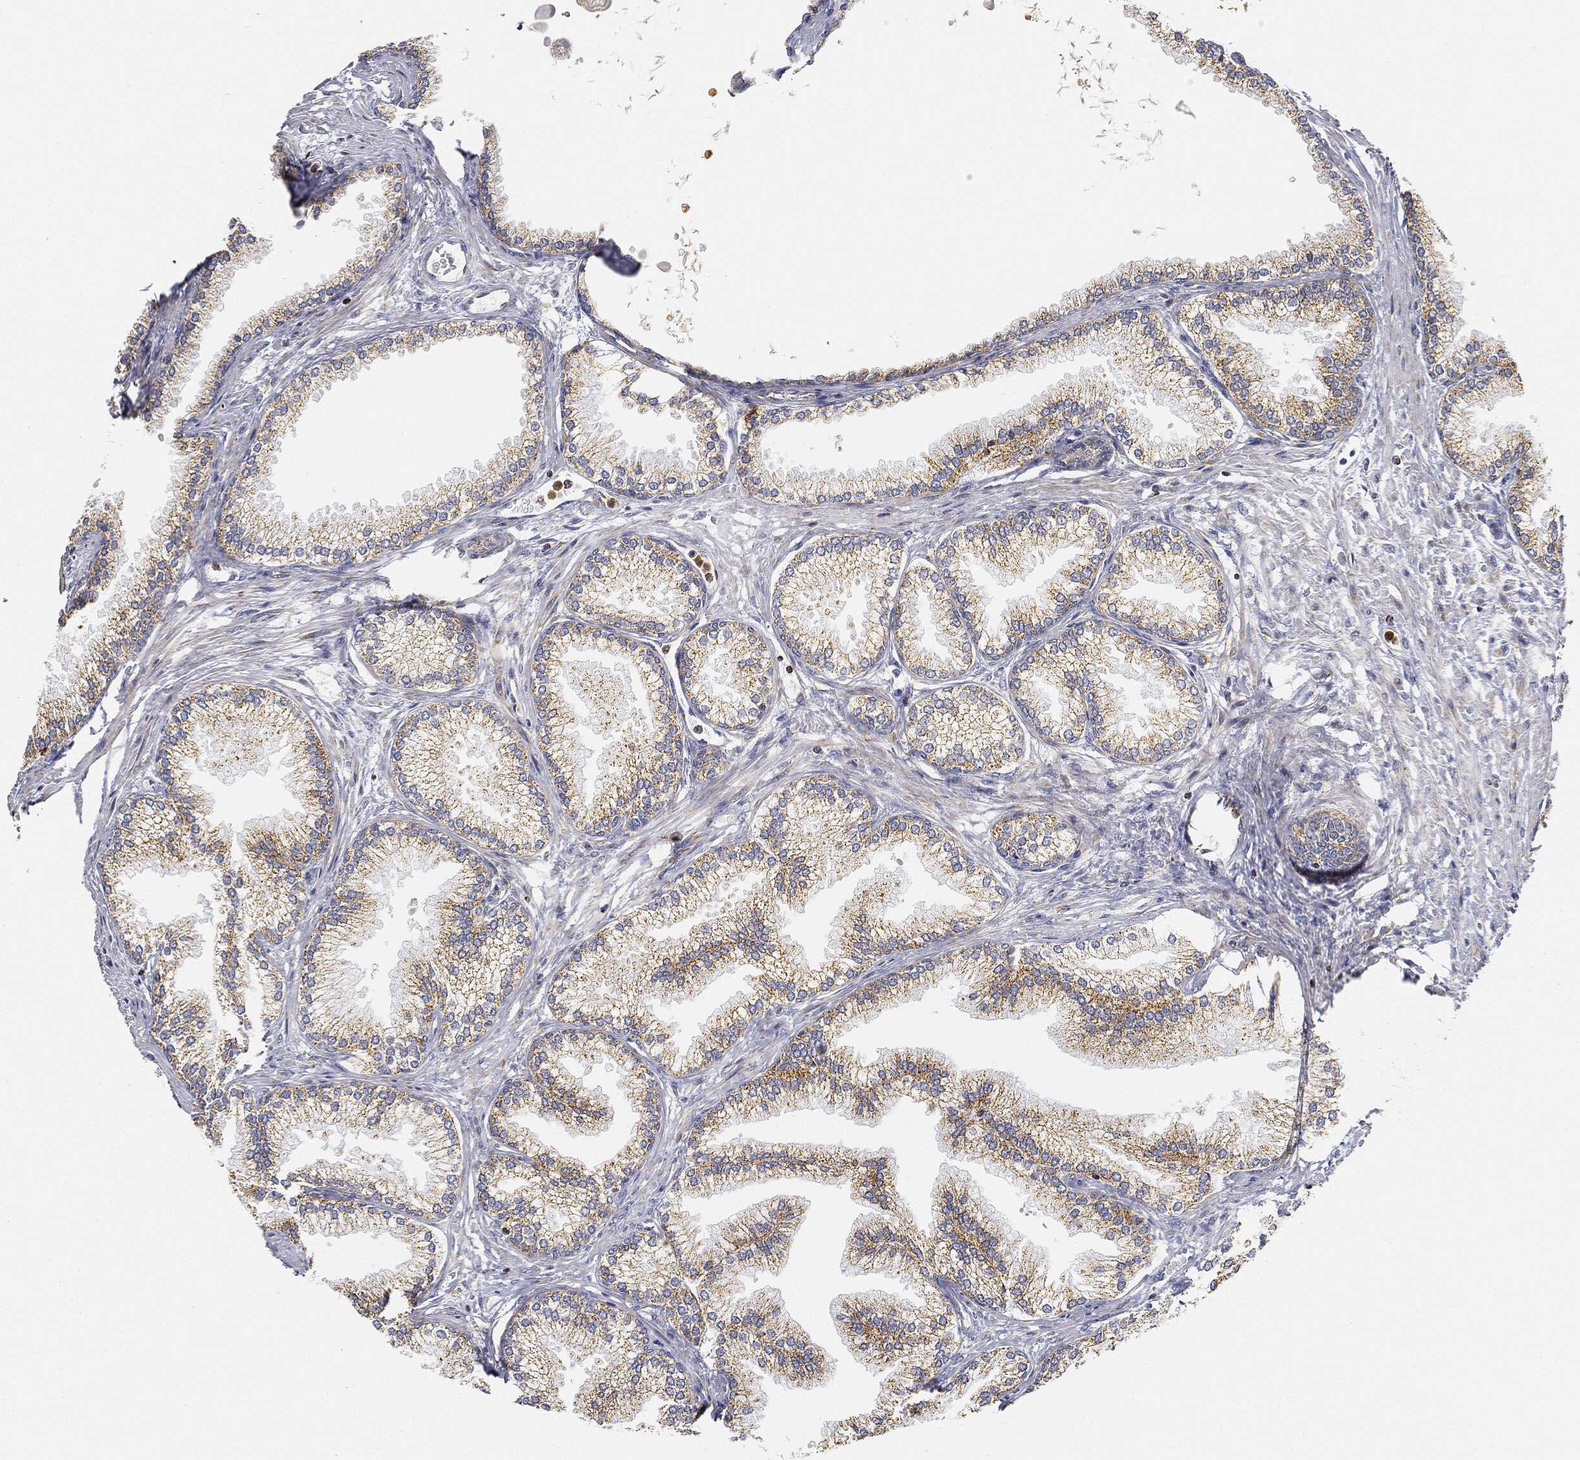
{"staining": {"intensity": "strong", "quantity": "25%-75%", "location": "cytoplasmic/membranous"}, "tissue": "prostate", "cell_type": "Glandular cells", "image_type": "normal", "snomed": [{"axis": "morphology", "description": "Normal tissue, NOS"}, {"axis": "topography", "description": "Prostate"}], "caption": "This image demonstrates IHC staining of unremarkable prostate, with high strong cytoplasmic/membranous positivity in about 25%-75% of glandular cells.", "gene": "CAPN15", "patient": {"sex": "male", "age": 72}}